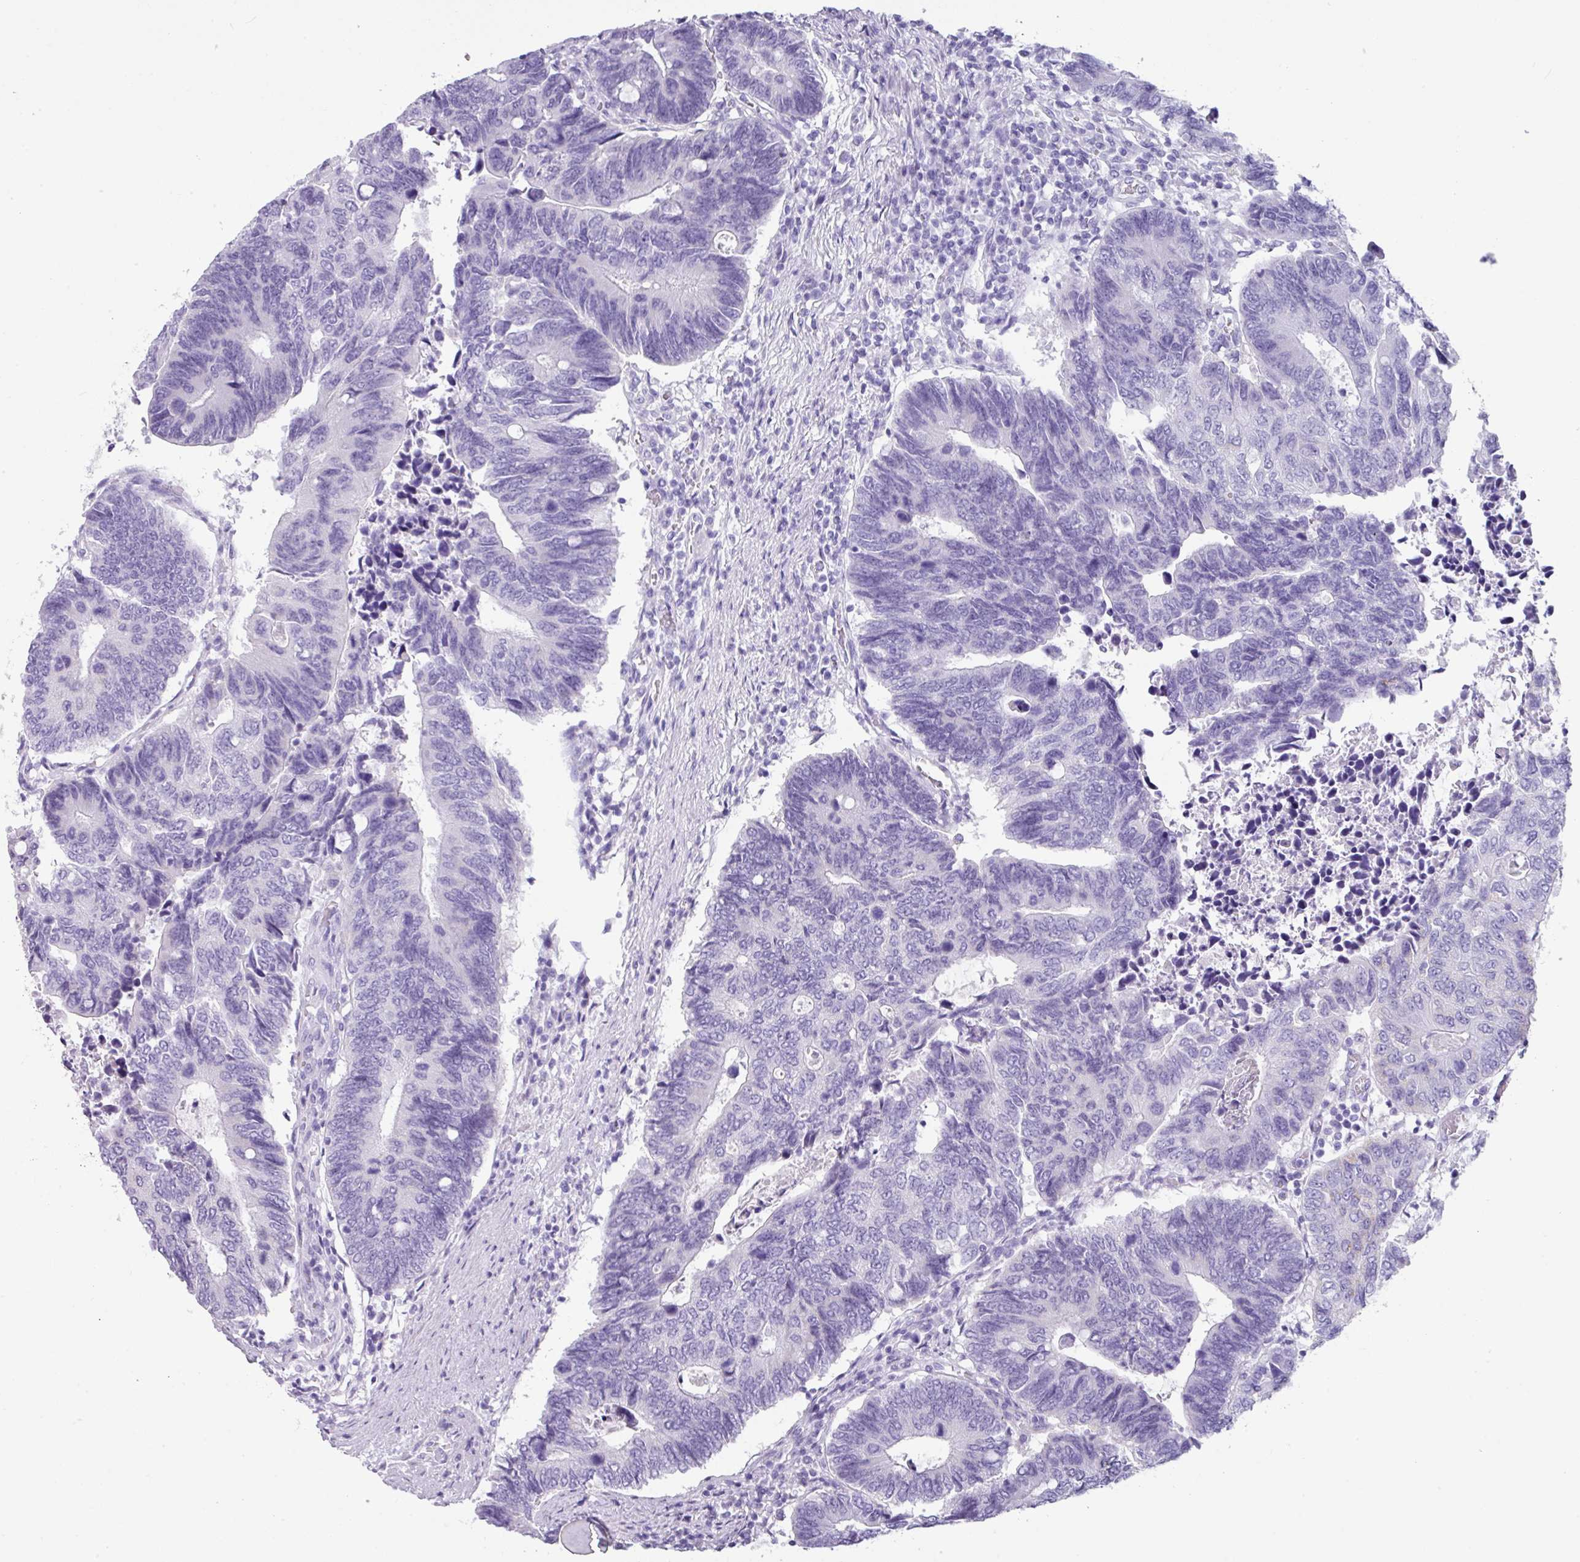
{"staining": {"intensity": "negative", "quantity": "none", "location": "none"}, "tissue": "colorectal cancer", "cell_type": "Tumor cells", "image_type": "cancer", "snomed": [{"axis": "morphology", "description": "Adenocarcinoma, NOS"}, {"axis": "topography", "description": "Colon"}], "caption": "Immunohistochemistry of human colorectal adenocarcinoma demonstrates no staining in tumor cells. Brightfield microscopy of immunohistochemistry stained with DAB (3,3'-diaminobenzidine) (brown) and hematoxylin (blue), captured at high magnification.", "gene": "NCCRP1", "patient": {"sex": "male", "age": 87}}